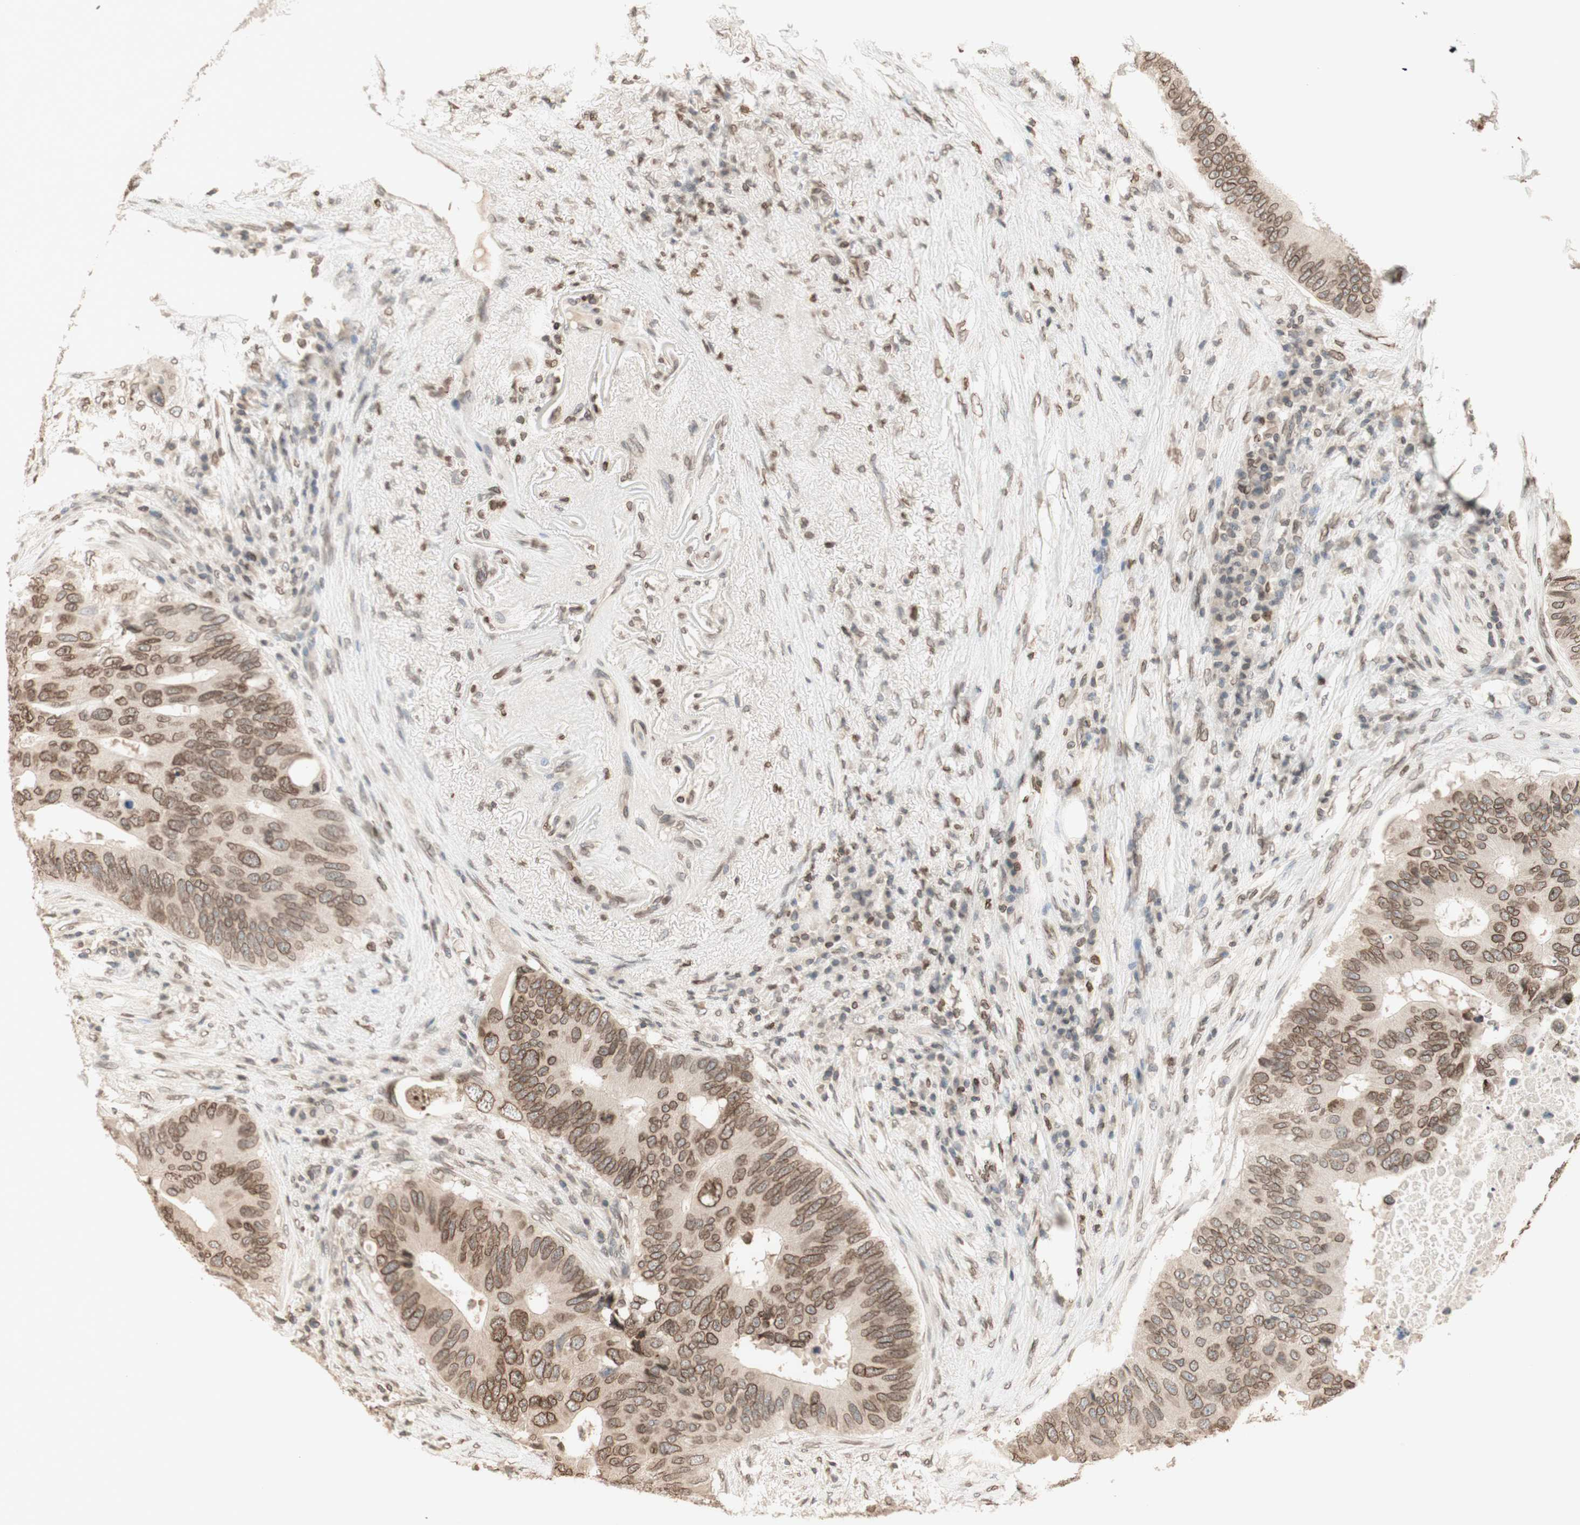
{"staining": {"intensity": "moderate", "quantity": ">75%", "location": "cytoplasmic/membranous,nuclear"}, "tissue": "colorectal cancer", "cell_type": "Tumor cells", "image_type": "cancer", "snomed": [{"axis": "morphology", "description": "Adenocarcinoma, NOS"}, {"axis": "topography", "description": "Colon"}], "caption": "This is an image of immunohistochemistry (IHC) staining of adenocarcinoma (colorectal), which shows moderate positivity in the cytoplasmic/membranous and nuclear of tumor cells.", "gene": "TMPO", "patient": {"sex": "male", "age": 71}}